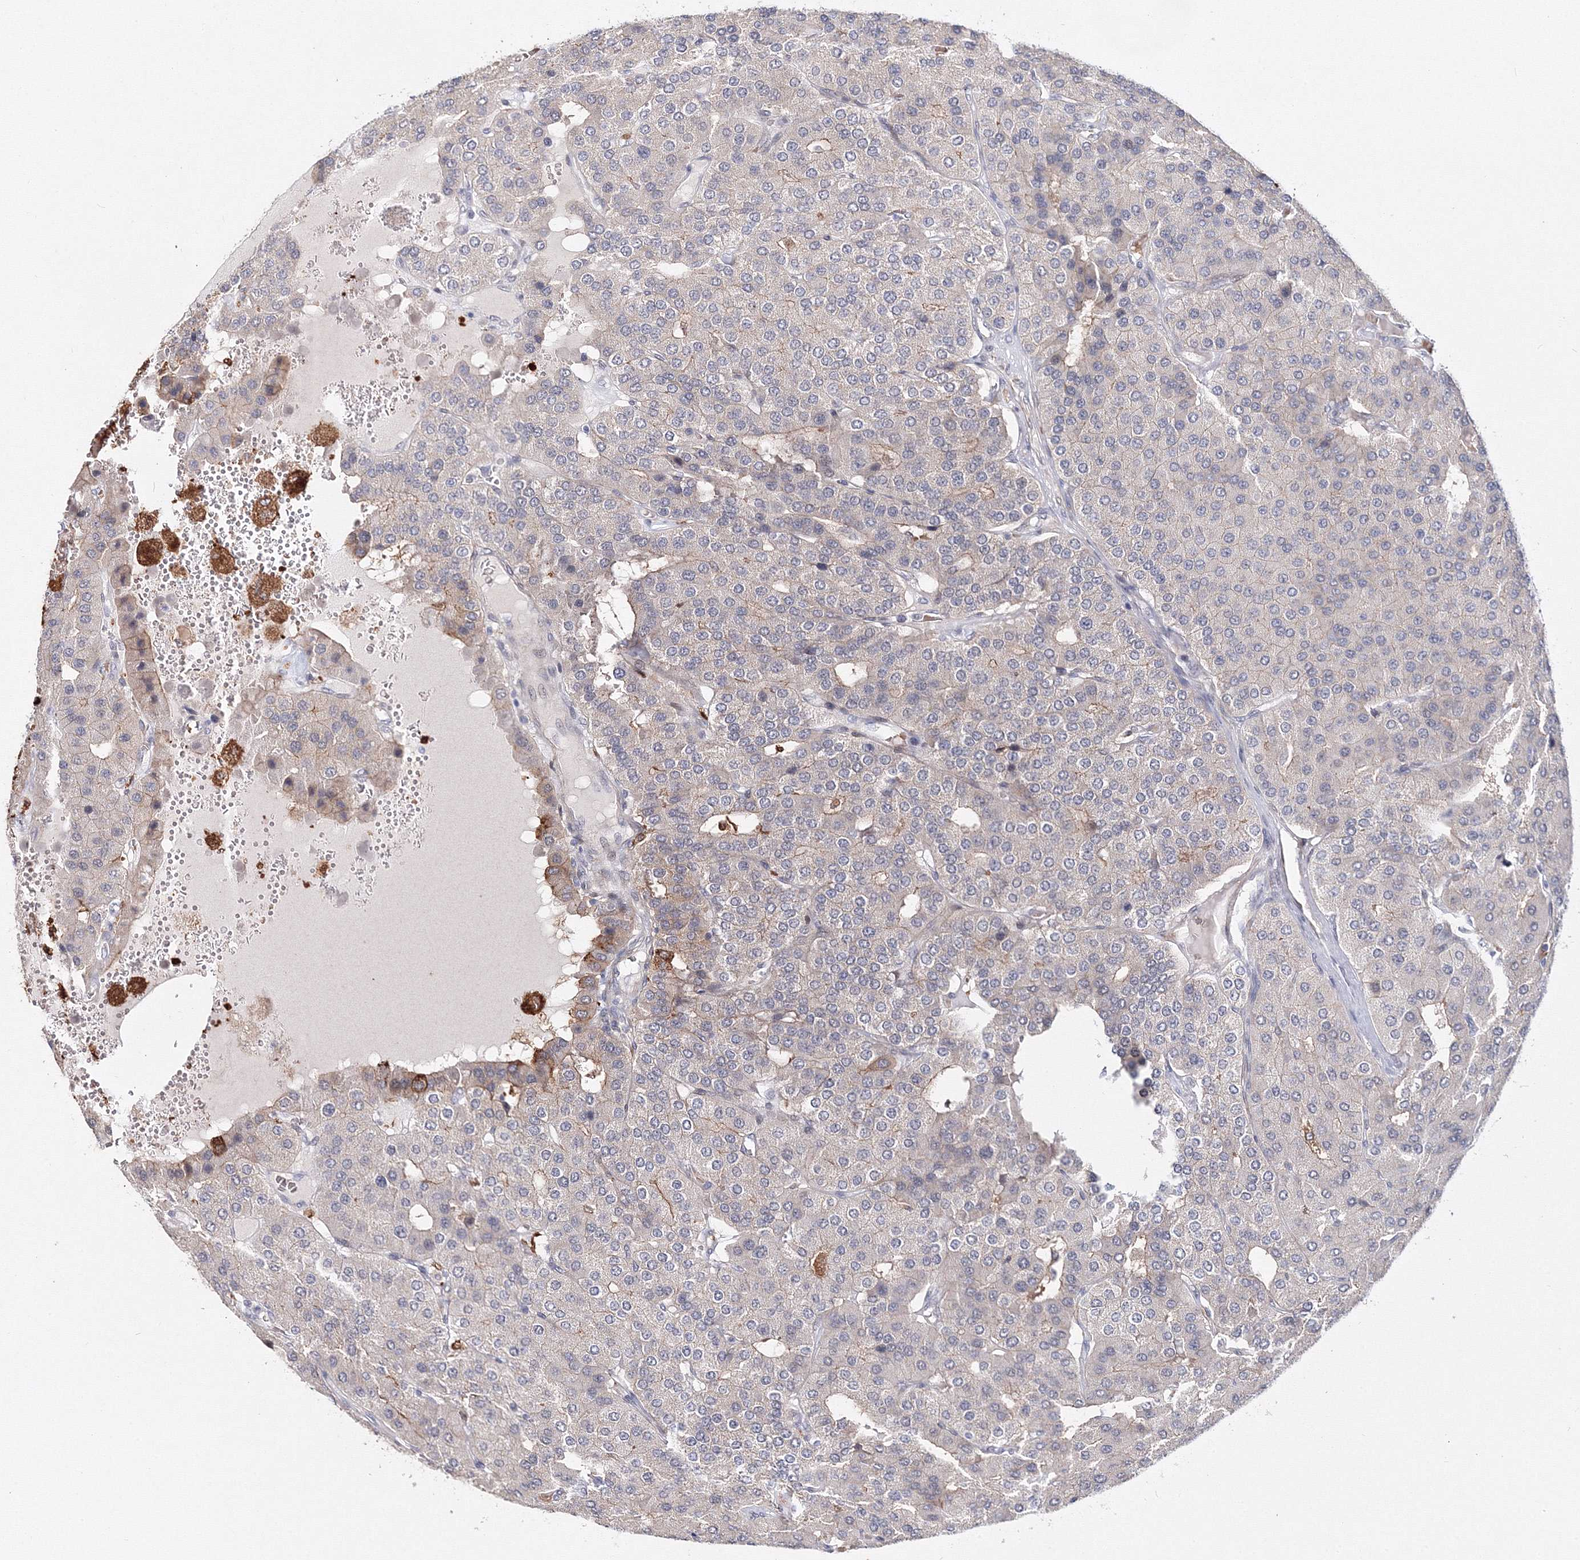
{"staining": {"intensity": "weak", "quantity": "<25%", "location": "cytoplasmic/membranous"}, "tissue": "parathyroid gland", "cell_type": "Glandular cells", "image_type": "normal", "snomed": [{"axis": "morphology", "description": "Normal tissue, NOS"}, {"axis": "morphology", "description": "Adenoma, NOS"}, {"axis": "topography", "description": "Parathyroid gland"}], "caption": "Immunohistochemistry (IHC) micrograph of normal parathyroid gland: human parathyroid gland stained with DAB reveals no significant protein expression in glandular cells.", "gene": "C11orf52", "patient": {"sex": "female", "age": 86}}